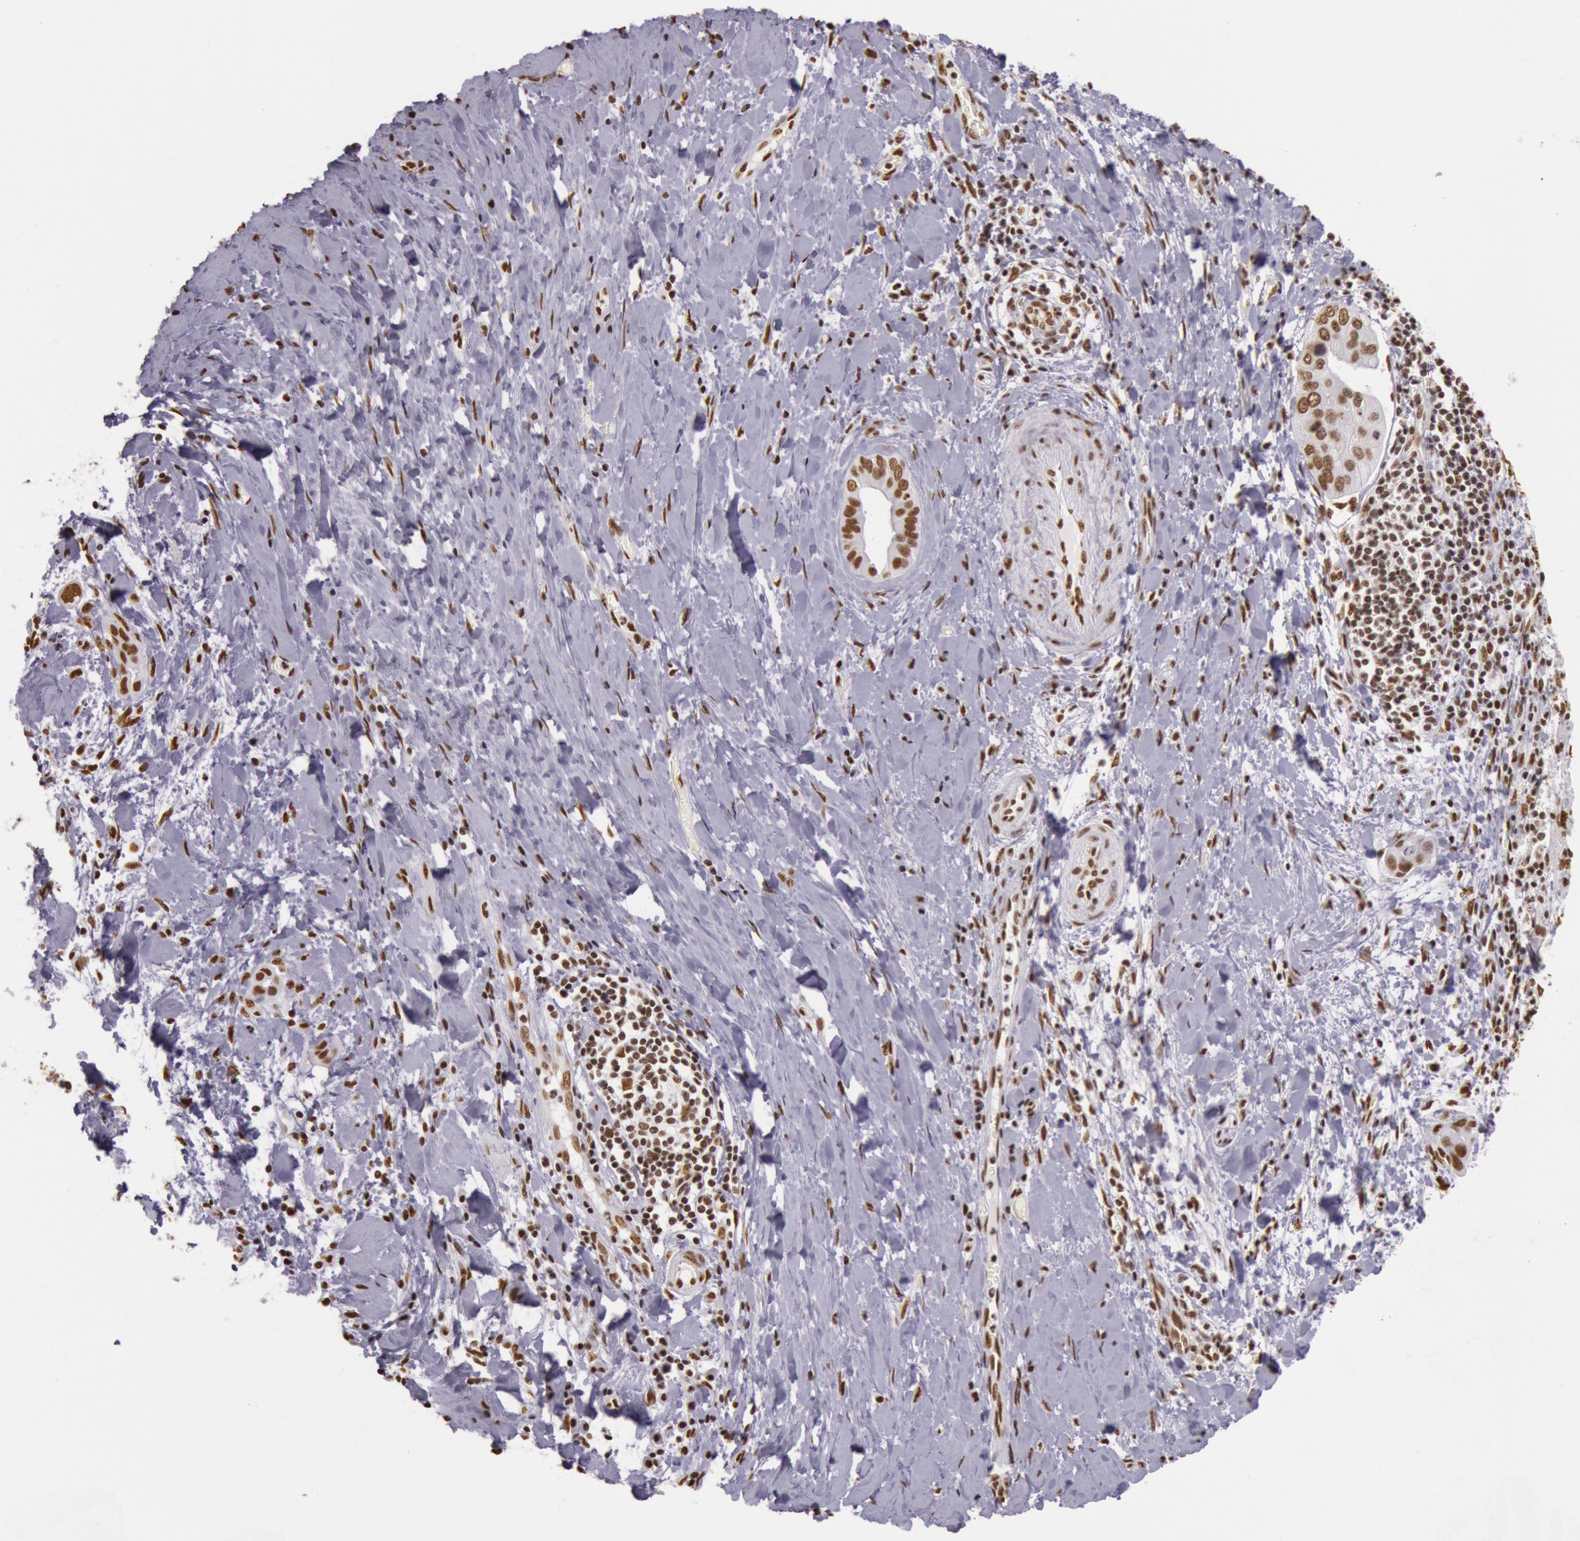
{"staining": {"intensity": "moderate", "quantity": ">75%", "location": "nuclear"}, "tissue": "liver cancer", "cell_type": "Tumor cells", "image_type": "cancer", "snomed": [{"axis": "morphology", "description": "Cholangiocarcinoma"}, {"axis": "topography", "description": "Liver"}], "caption": "Protein expression analysis of cholangiocarcinoma (liver) reveals moderate nuclear expression in approximately >75% of tumor cells. (DAB (3,3'-diaminobenzidine) = brown stain, brightfield microscopy at high magnification).", "gene": "HNRNPH2", "patient": {"sex": "female", "age": 65}}